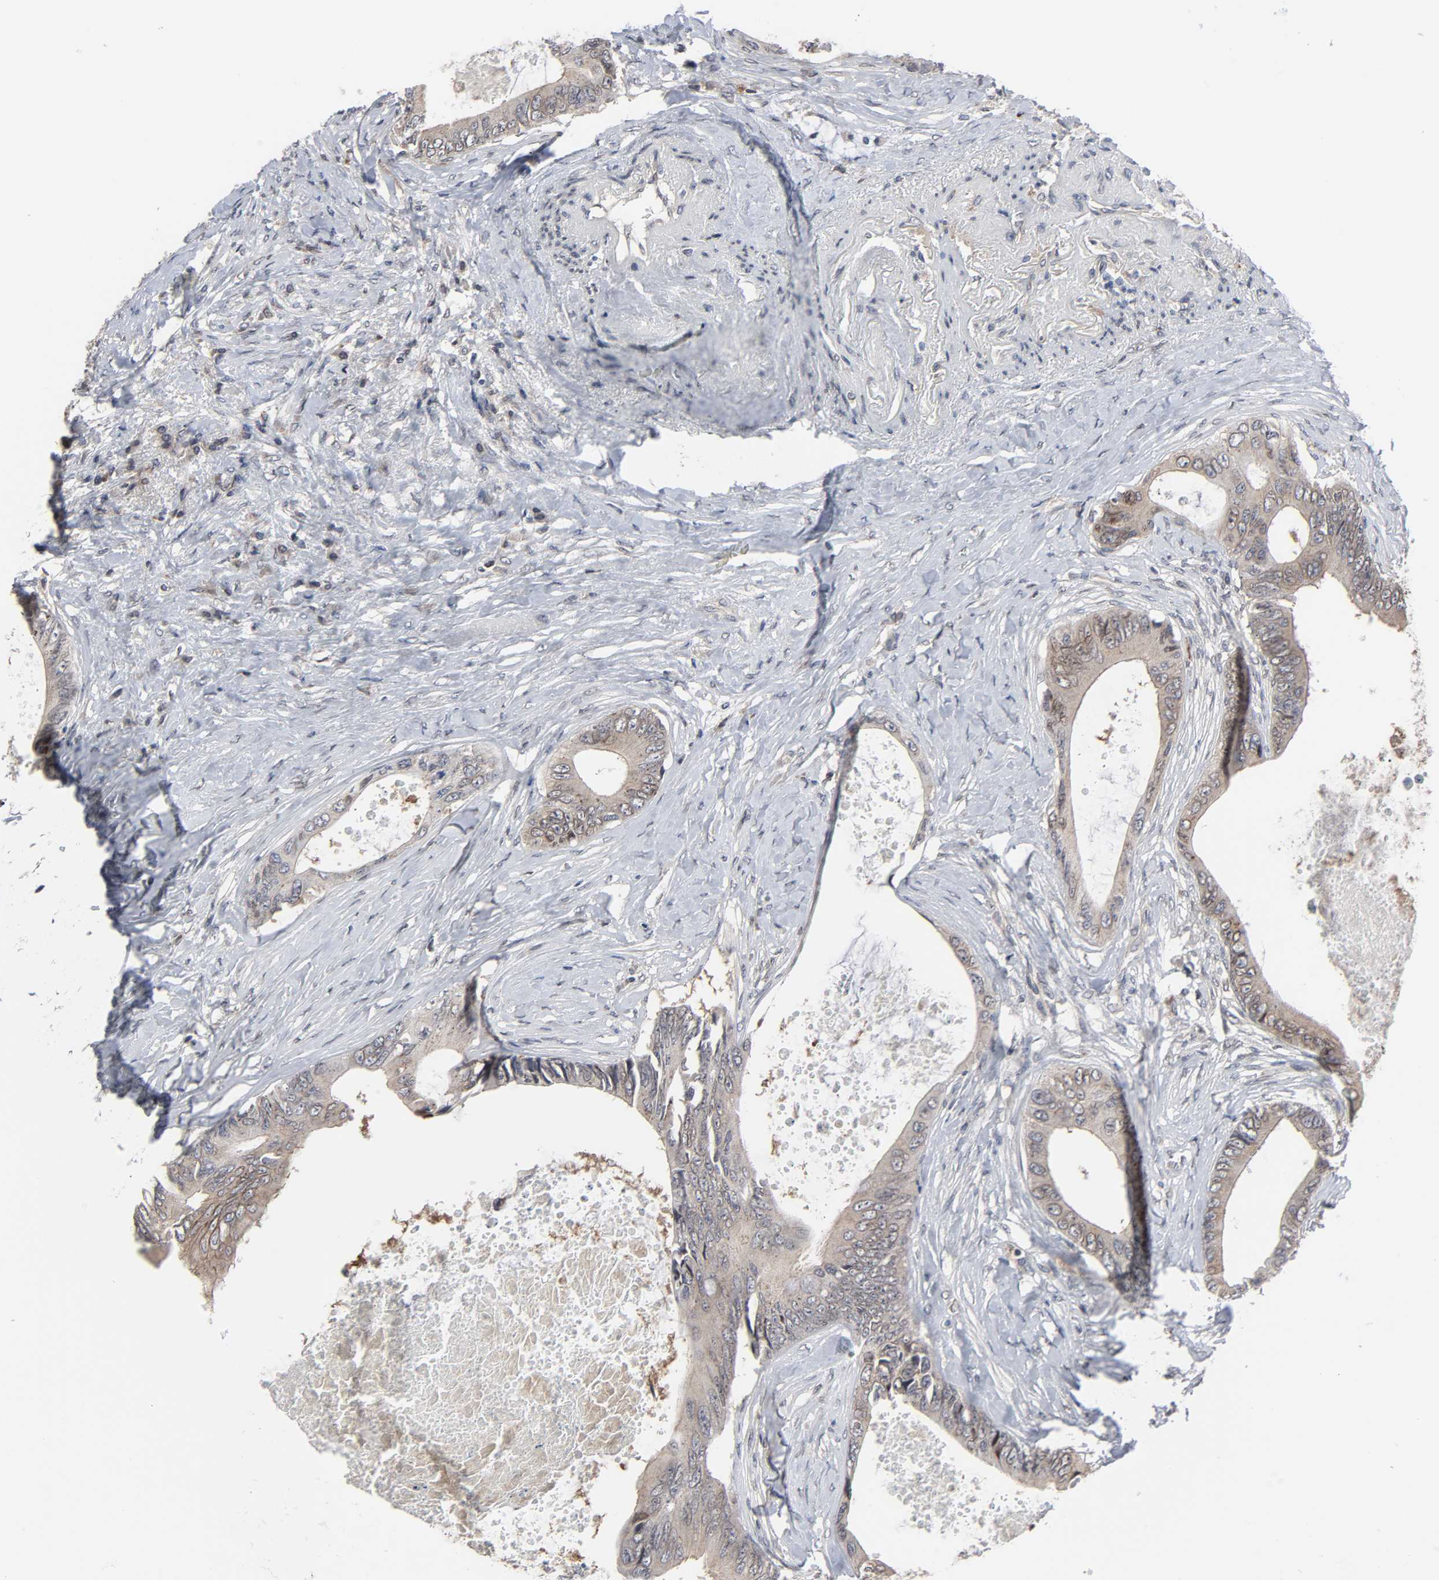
{"staining": {"intensity": "weak", "quantity": ">75%", "location": "cytoplasmic/membranous"}, "tissue": "colorectal cancer", "cell_type": "Tumor cells", "image_type": "cancer", "snomed": [{"axis": "morphology", "description": "Normal tissue, NOS"}, {"axis": "morphology", "description": "Adenocarcinoma, NOS"}, {"axis": "topography", "description": "Rectum"}, {"axis": "topography", "description": "Peripheral nerve tissue"}], "caption": "Immunohistochemistry (IHC) staining of colorectal cancer, which demonstrates low levels of weak cytoplasmic/membranous staining in about >75% of tumor cells indicating weak cytoplasmic/membranous protein expression. The staining was performed using DAB (3,3'-diaminobenzidine) (brown) for protein detection and nuclei were counterstained in hematoxylin (blue).", "gene": "CCDC175", "patient": {"sex": "female", "age": 77}}